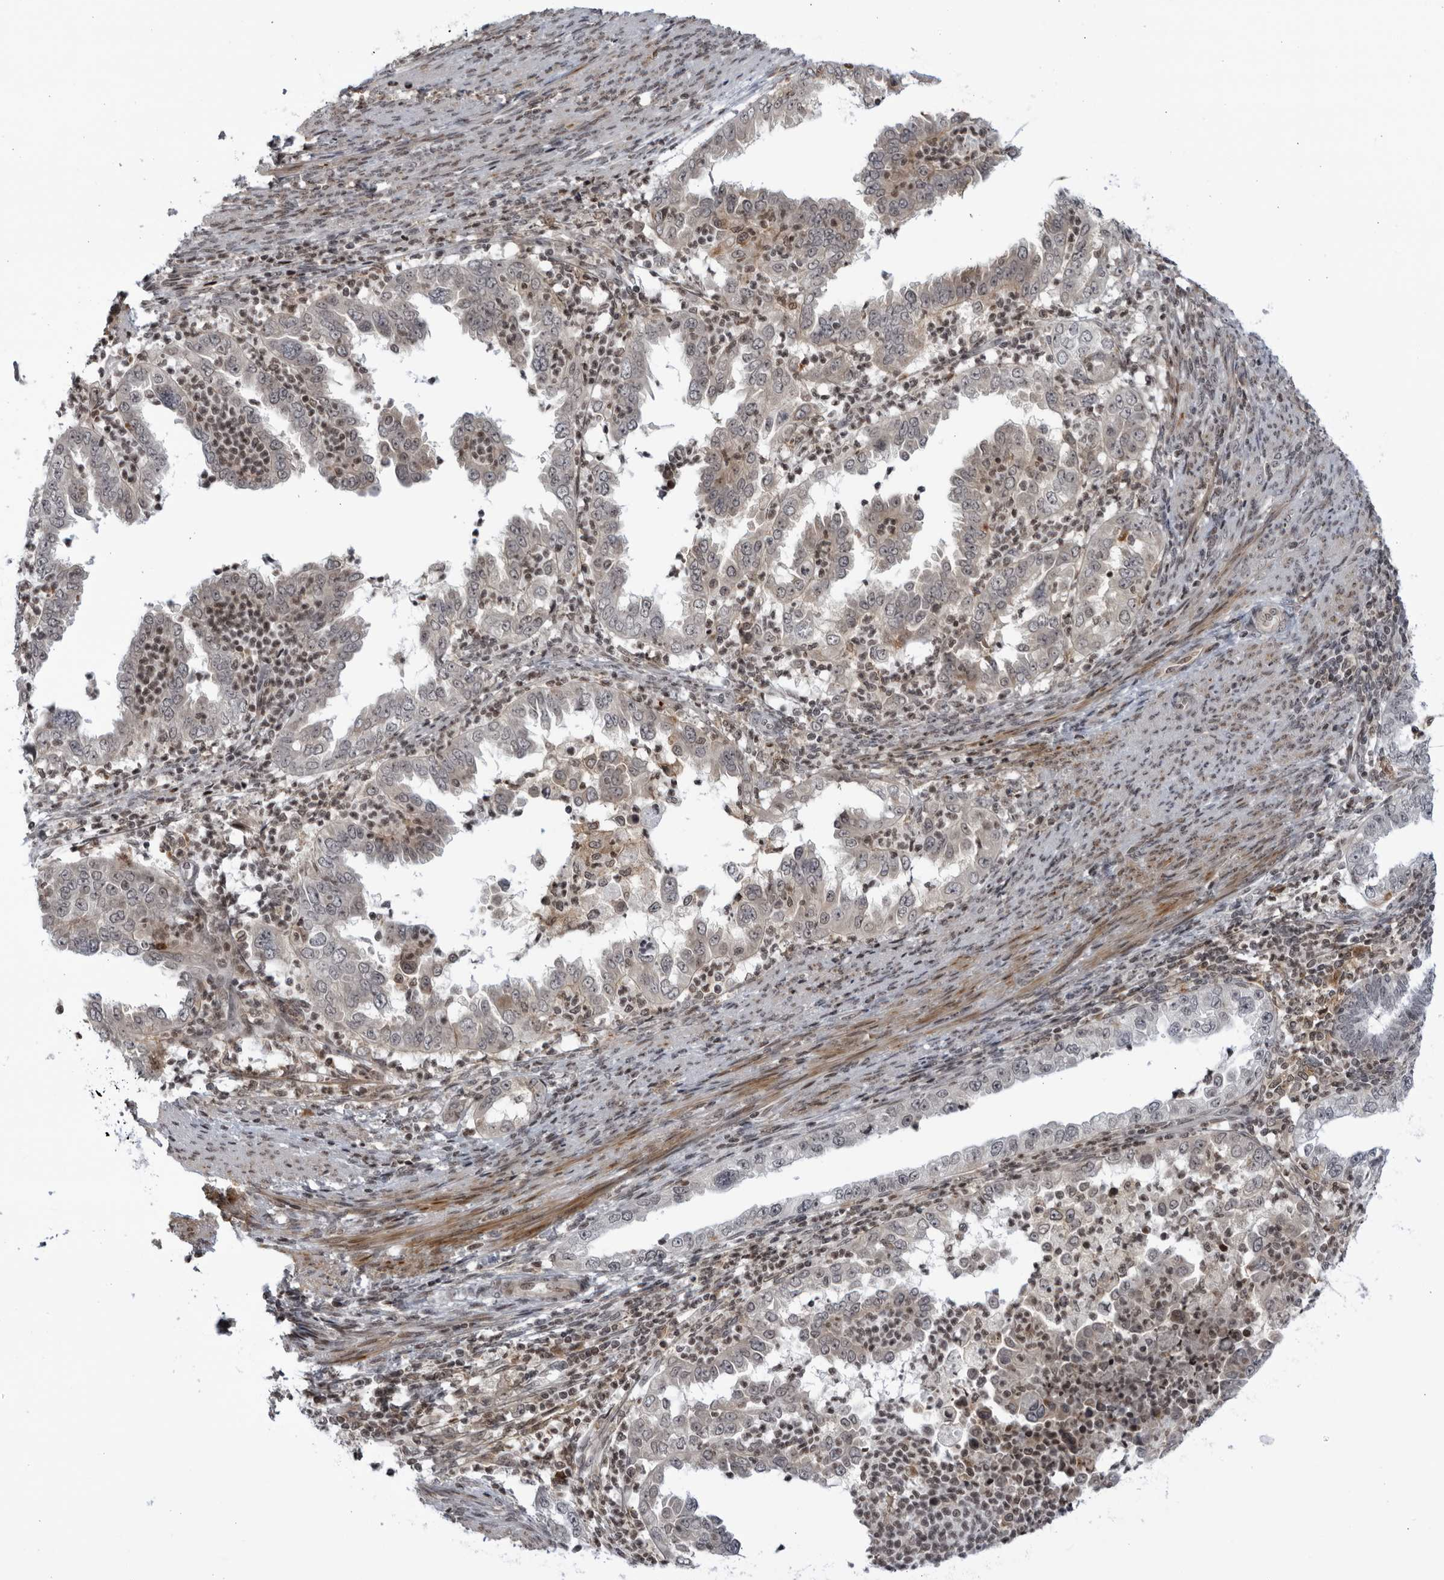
{"staining": {"intensity": "negative", "quantity": "none", "location": "none"}, "tissue": "endometrial cancer", "cell_type": "Tumor cells", "image_type": "cancer", "snomed": [{"axis": "morphology", "description": "Adenocarcinoma, NOS"}, {"axis": "topography", "description": "Endometrium"}], "caption": "Immunohistochemistry image of human adenocarcinoma (endometrial) stained for a protein (brown), which exhibits no staining in tumor cells. Brightfield microscopy of IHC stained with DAB (brown) and hematoxylin (blue), captured at high magnification.", "gene": "DTL", "patient": {"sex": "female", "age": 85}}